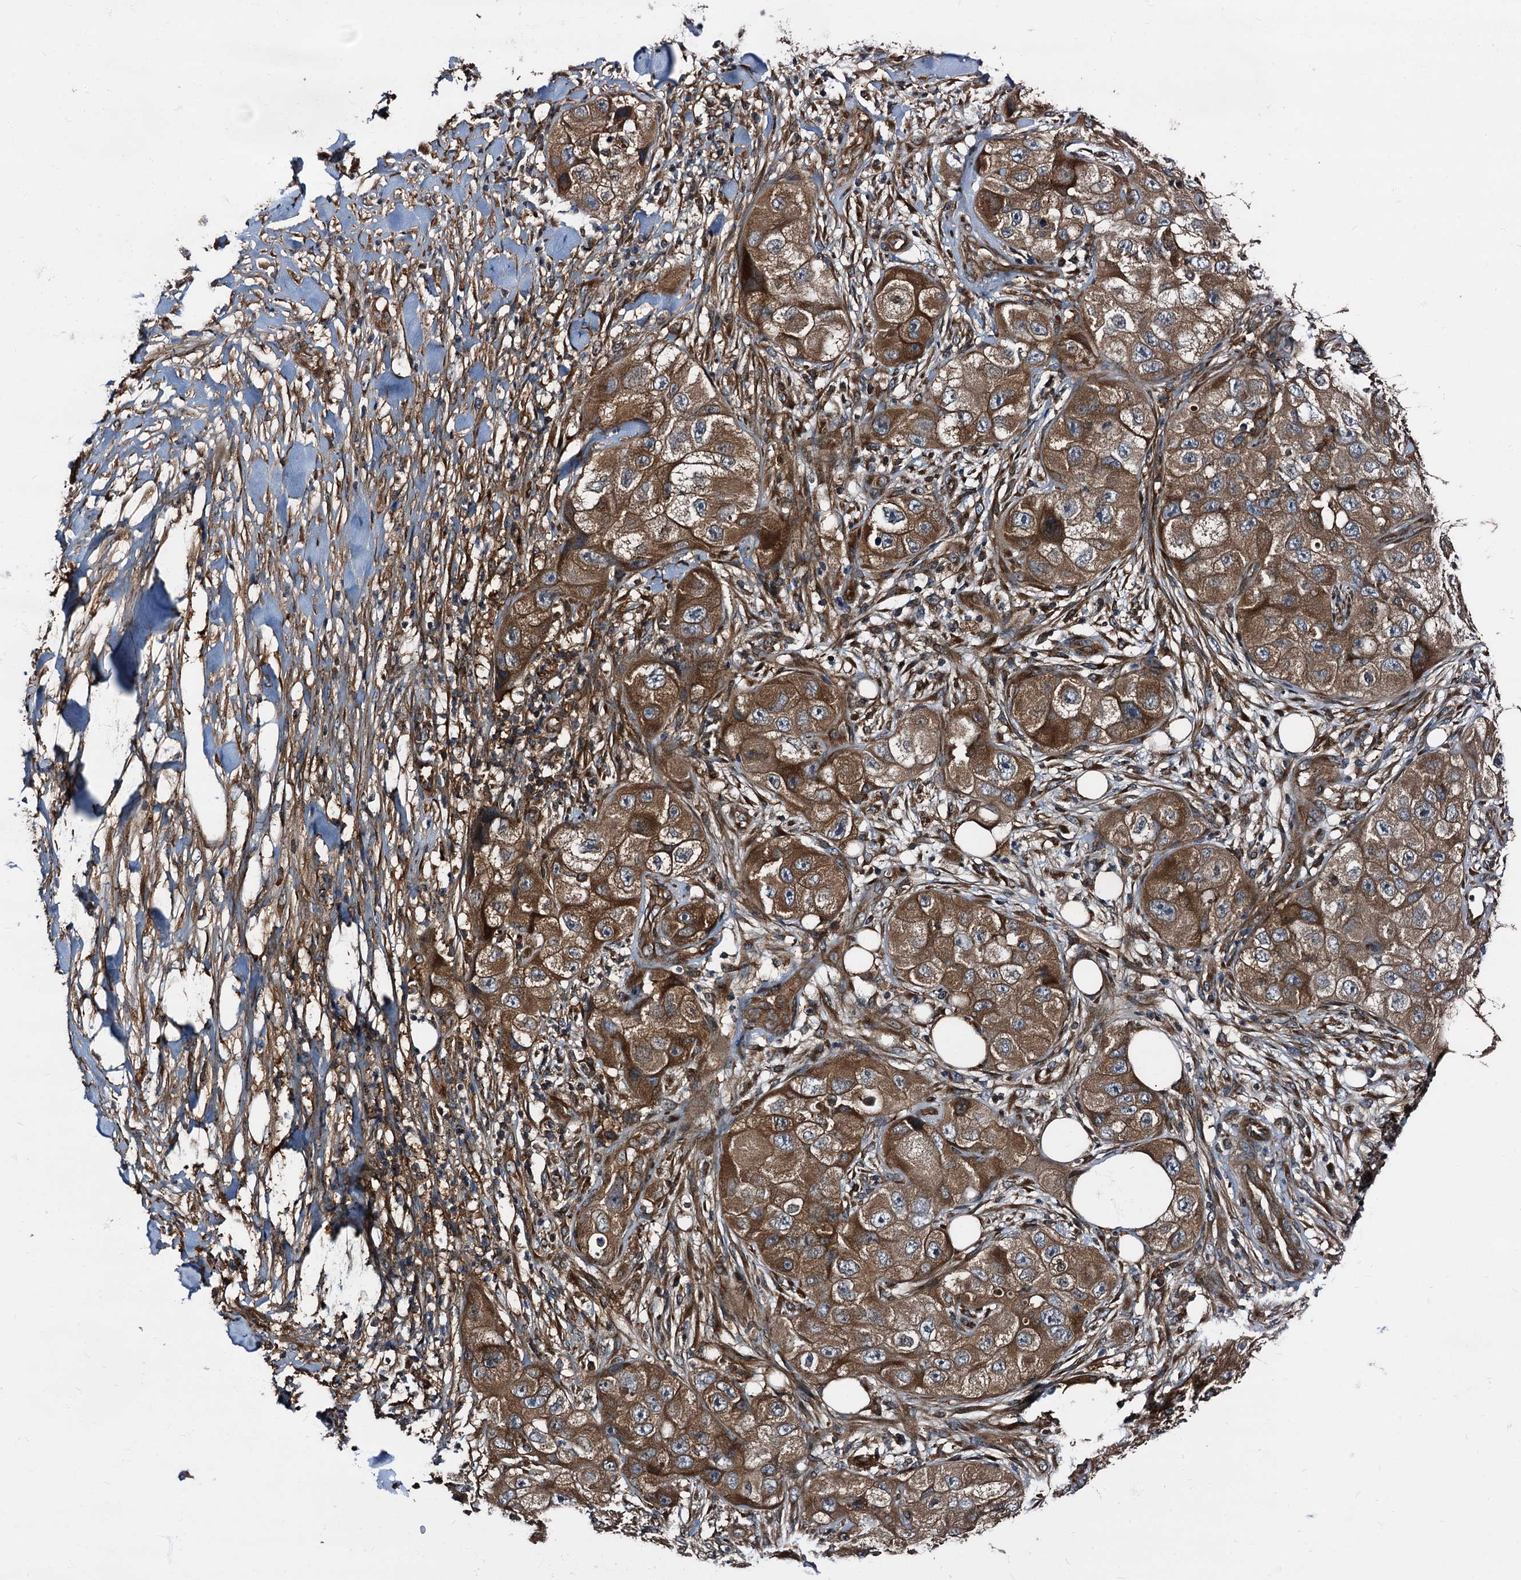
{"staining": {"intensity": "moderate", "quantity": ">75%", "location": "cytoplasmic/membranous"}, "tissue": "skin cancer", "cell_type": "Tumor cells", "image_type": "cancer", "snomed": [{"axis": "morphology", "description": "Squamous cell carcinoma, NOS"}, {"axis": "topography", "description": "Skin"}, {"axis": "topography", "description": "Subcutis"}], "caption": "A brown stain labels moderate cytoplasmic/membranous positivity of a protein in skin cancer tumor cells.", "gene": "PEX5", "patient": {"sex": "male", "age": 73}}